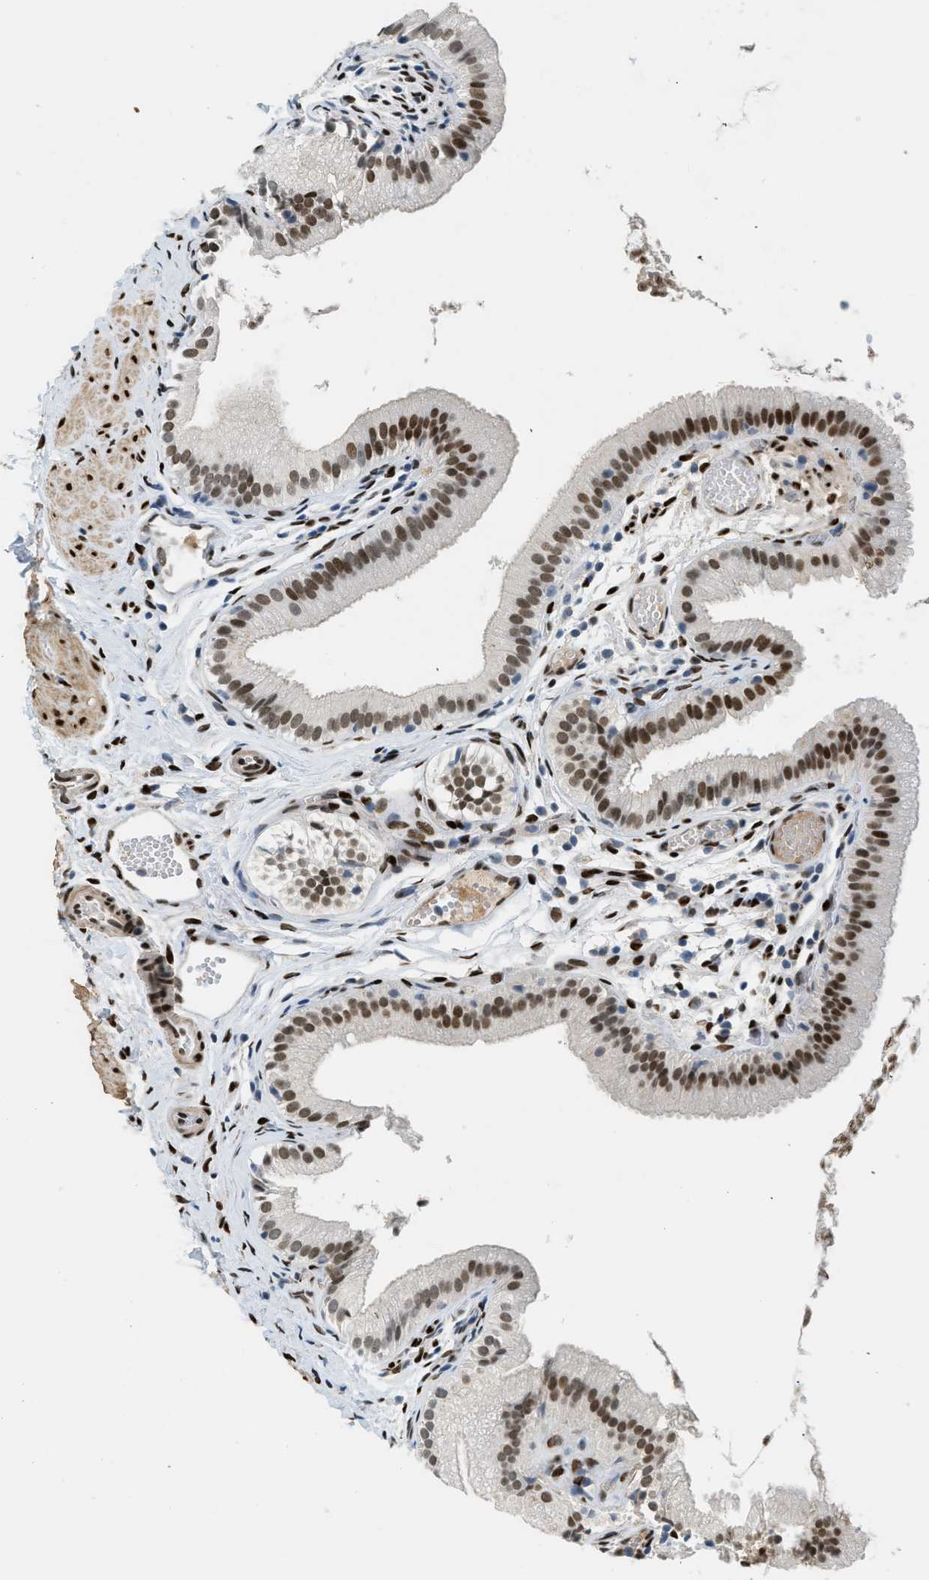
{"staining": {"intensity": "strong", "quantity": ">75%", "location": "nuclear"}, "tissue": "gallbladder", "cell_type": "Glandular cells", "image_type": "normal", "snomed": [{"axis": "morphology", "description": "Normal tissue, NOS"}, {"axis": "topography", "description": "Gallbladder"}], "caption": "IHC staining of normal gallbladder, which reveals high levels of strong nuclear staining in approximately >75% of glandular cells indicating strong nuclear protein expression. The staining was performed using DAB (brown) for protein detection and nuclei were counterstained in hematoxylin (blue).", "gene": "ZBTB20", "patient": {"sex": "female", "age": 26}}